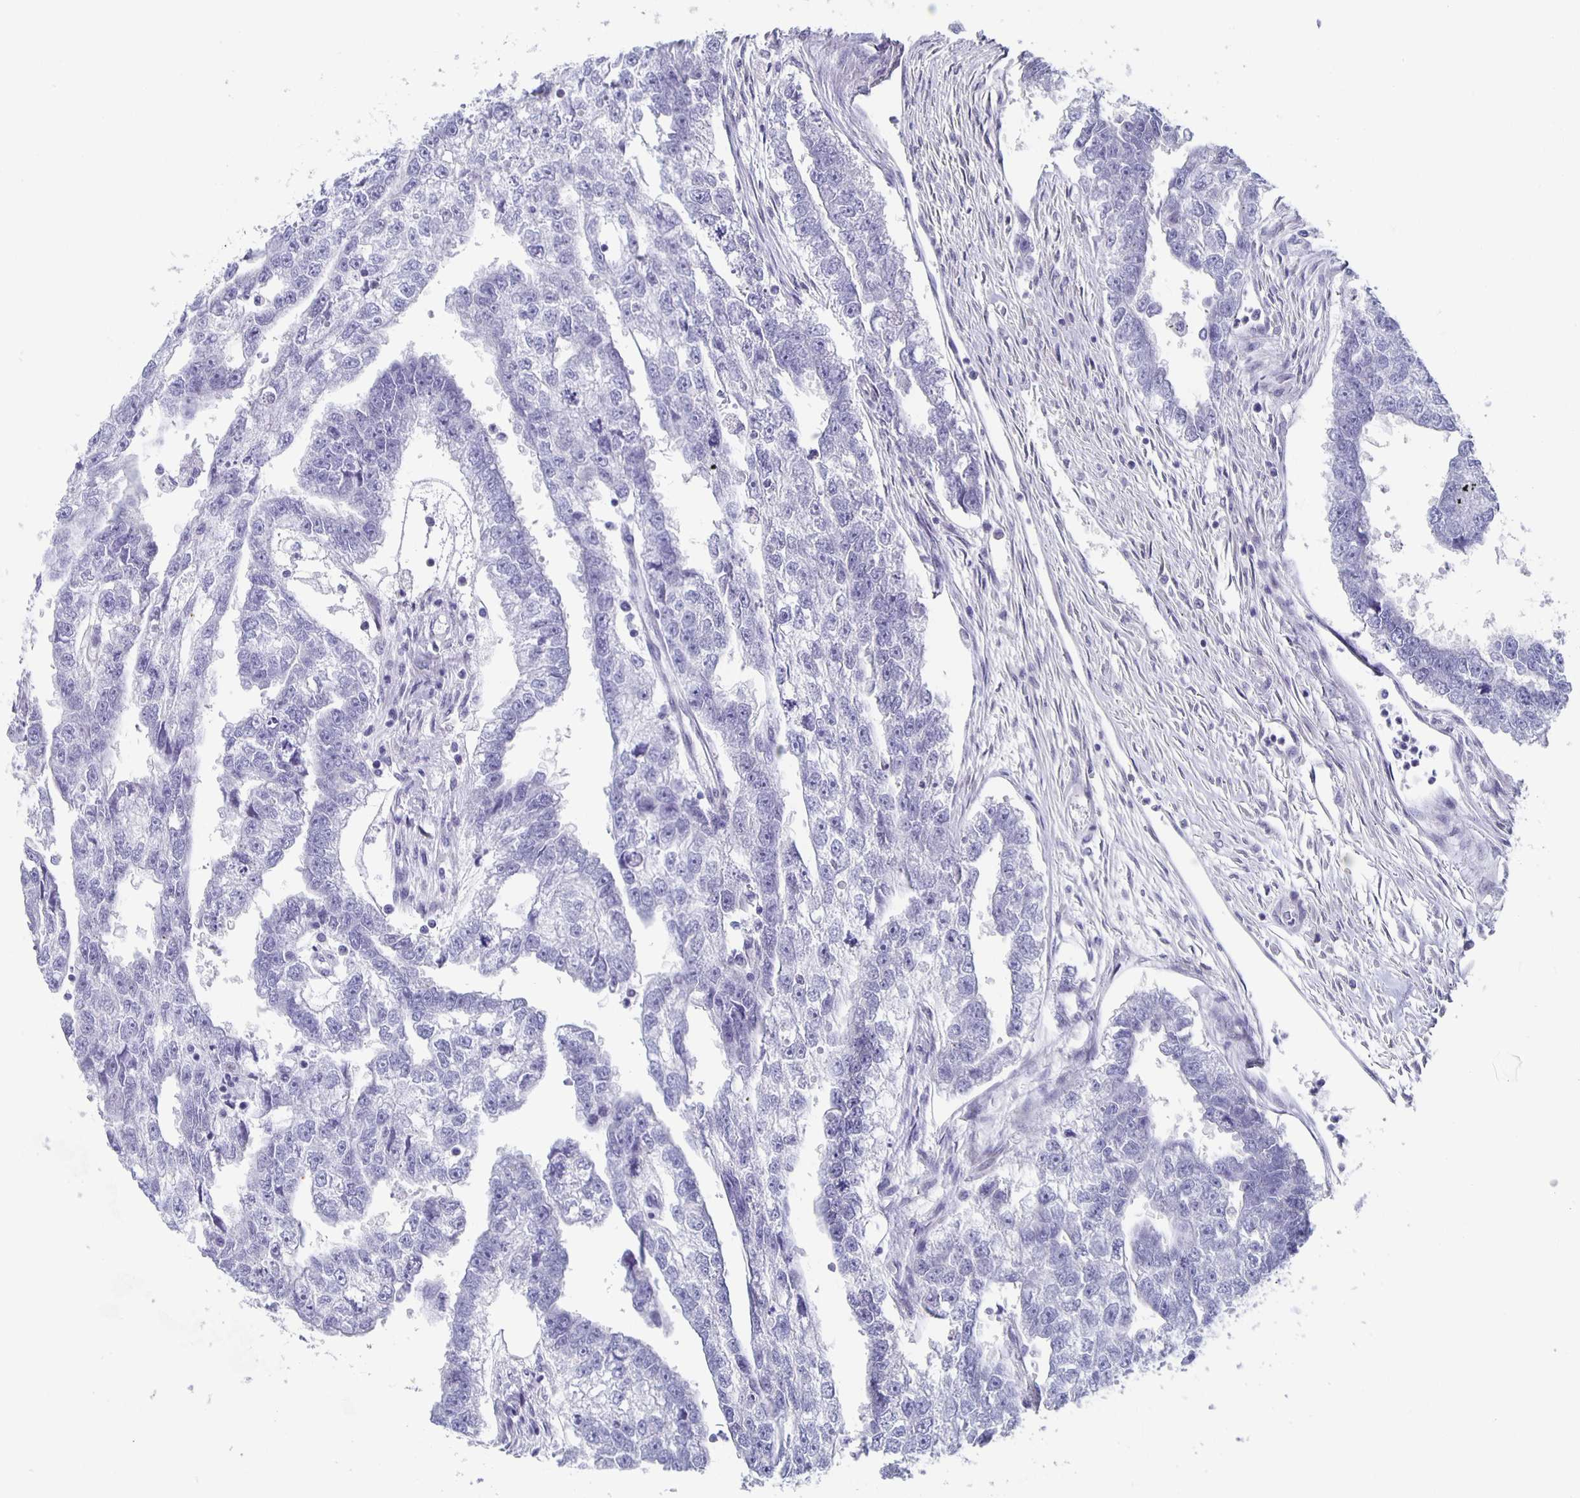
{"staining": {"intensity": "negative", "quantity": "none", "location": "none"}, "tissue": "testis cancer", "cell_type": "Tumor cells", "image_type": "cancer", "snomed": [{"axis": "morphology", "description": "Carcinoma, Embryonal, NOS"}, {"axis": "morphology", "description": "Teratoma, malignant, NOS"}, {"axis": "topography", "description": "Testis"}], "caption": "DAB immunohistochemical staining of testis cancer (embryonal carcinoma) shows no significant expression in tumor cells.", "gene": "CCDC17", "patient": {"sex": "male", "age": 44}}